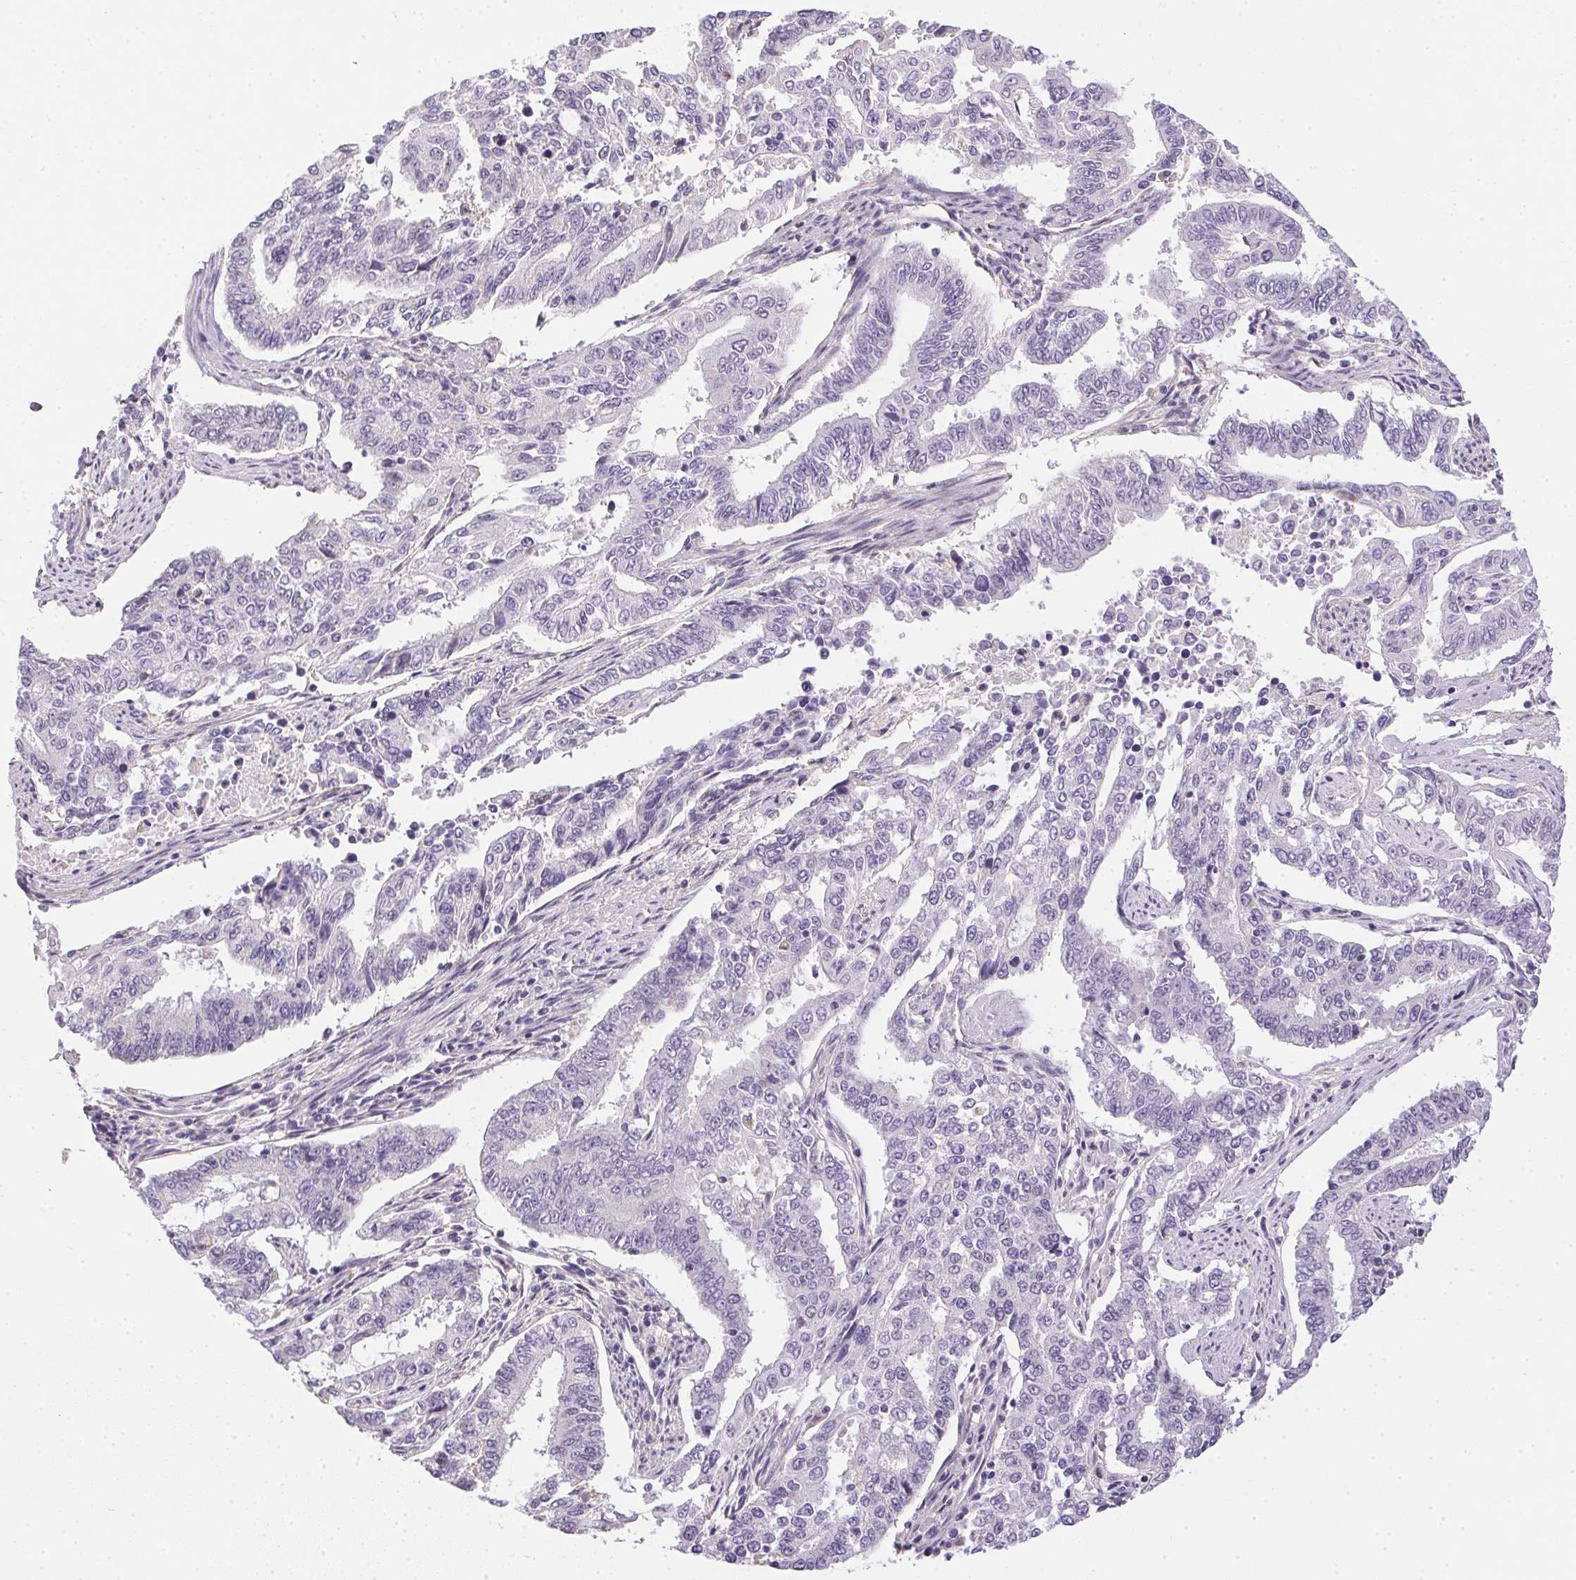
{"staining": {"intensity": "negative", "quantity": "none", "location": "none"}, "tissue": "endometrial cancer", "cell_type": "Tumor cells", "image_type": "cancer", "snomed": [{"axis": "morphology", "description": "Adenocarcinoma, NOS"}, {"axis": "topography", "description": "Uterus"}], "caption": "DAB immunohistochemical staining of adenocarcinoma (endometrial) demonstrates no significant expression in tumor cells. (Brightfield microscopy of DAB (3,3'-diaminobenzidine) IHC at high magnification).", "gene": "PRL", "patient": {"sex": "female", "age": 59}}